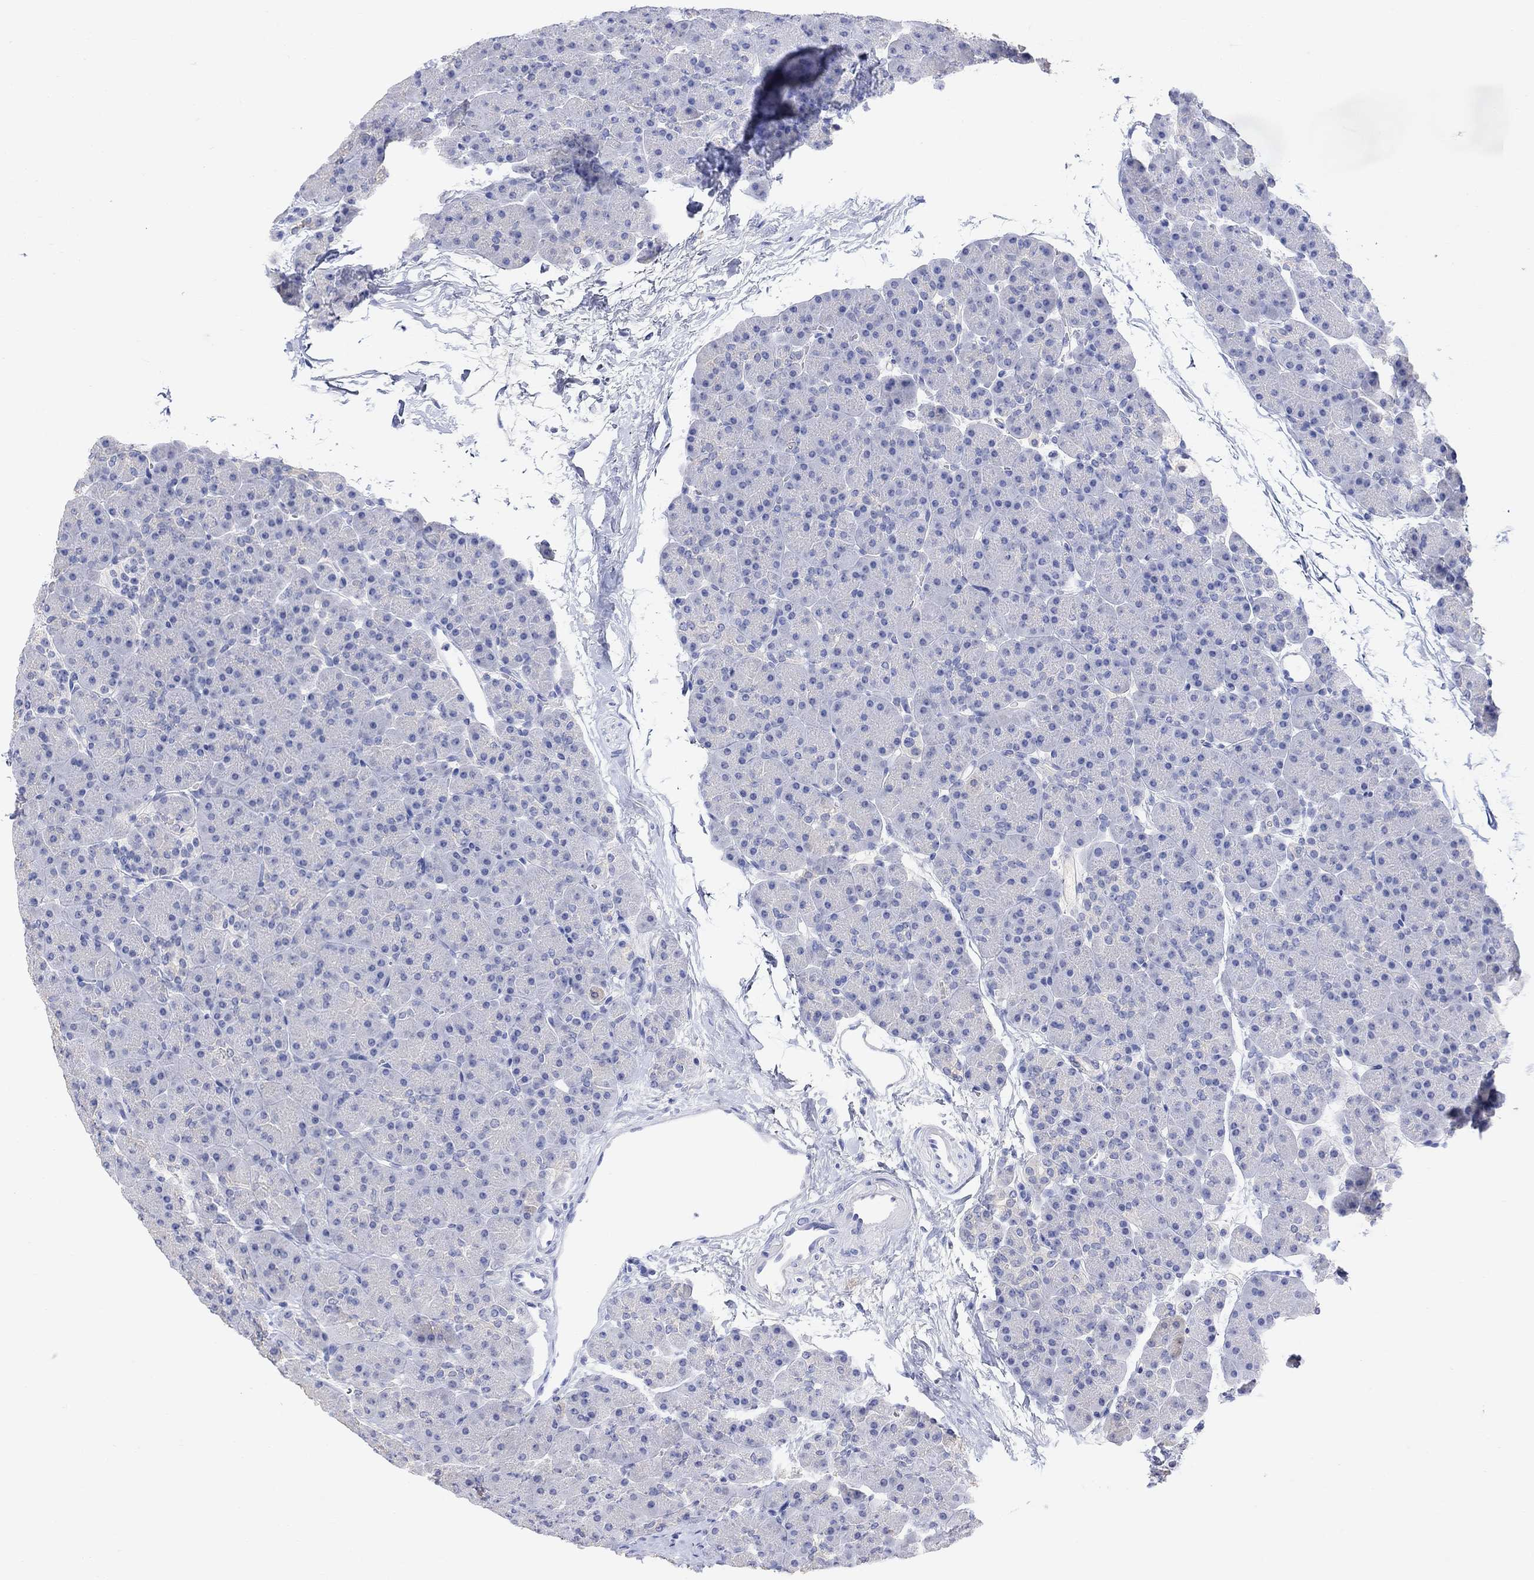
{"staining": {"intensity": "negative", "quantity": "none", "location": "none"}, "tissue": "pancreas", "cell_type": "Exocrine glandular cells", "image_type": "normal", "snomed": [{"axis": "morphology", "description": "Normal tissue, NOS"}, {"axis": "topography", "description": "Pancreas"}], "caption": "Image shows no protein expression in exocrine glandular cells of unremarkable pancreas. Brightfield microscopy of IHC stained with DAB (brown) and hematoxylin (blue), captured at high magnification.", "gene": "TYR", "patient": {"sex": "female", "age": 44}}